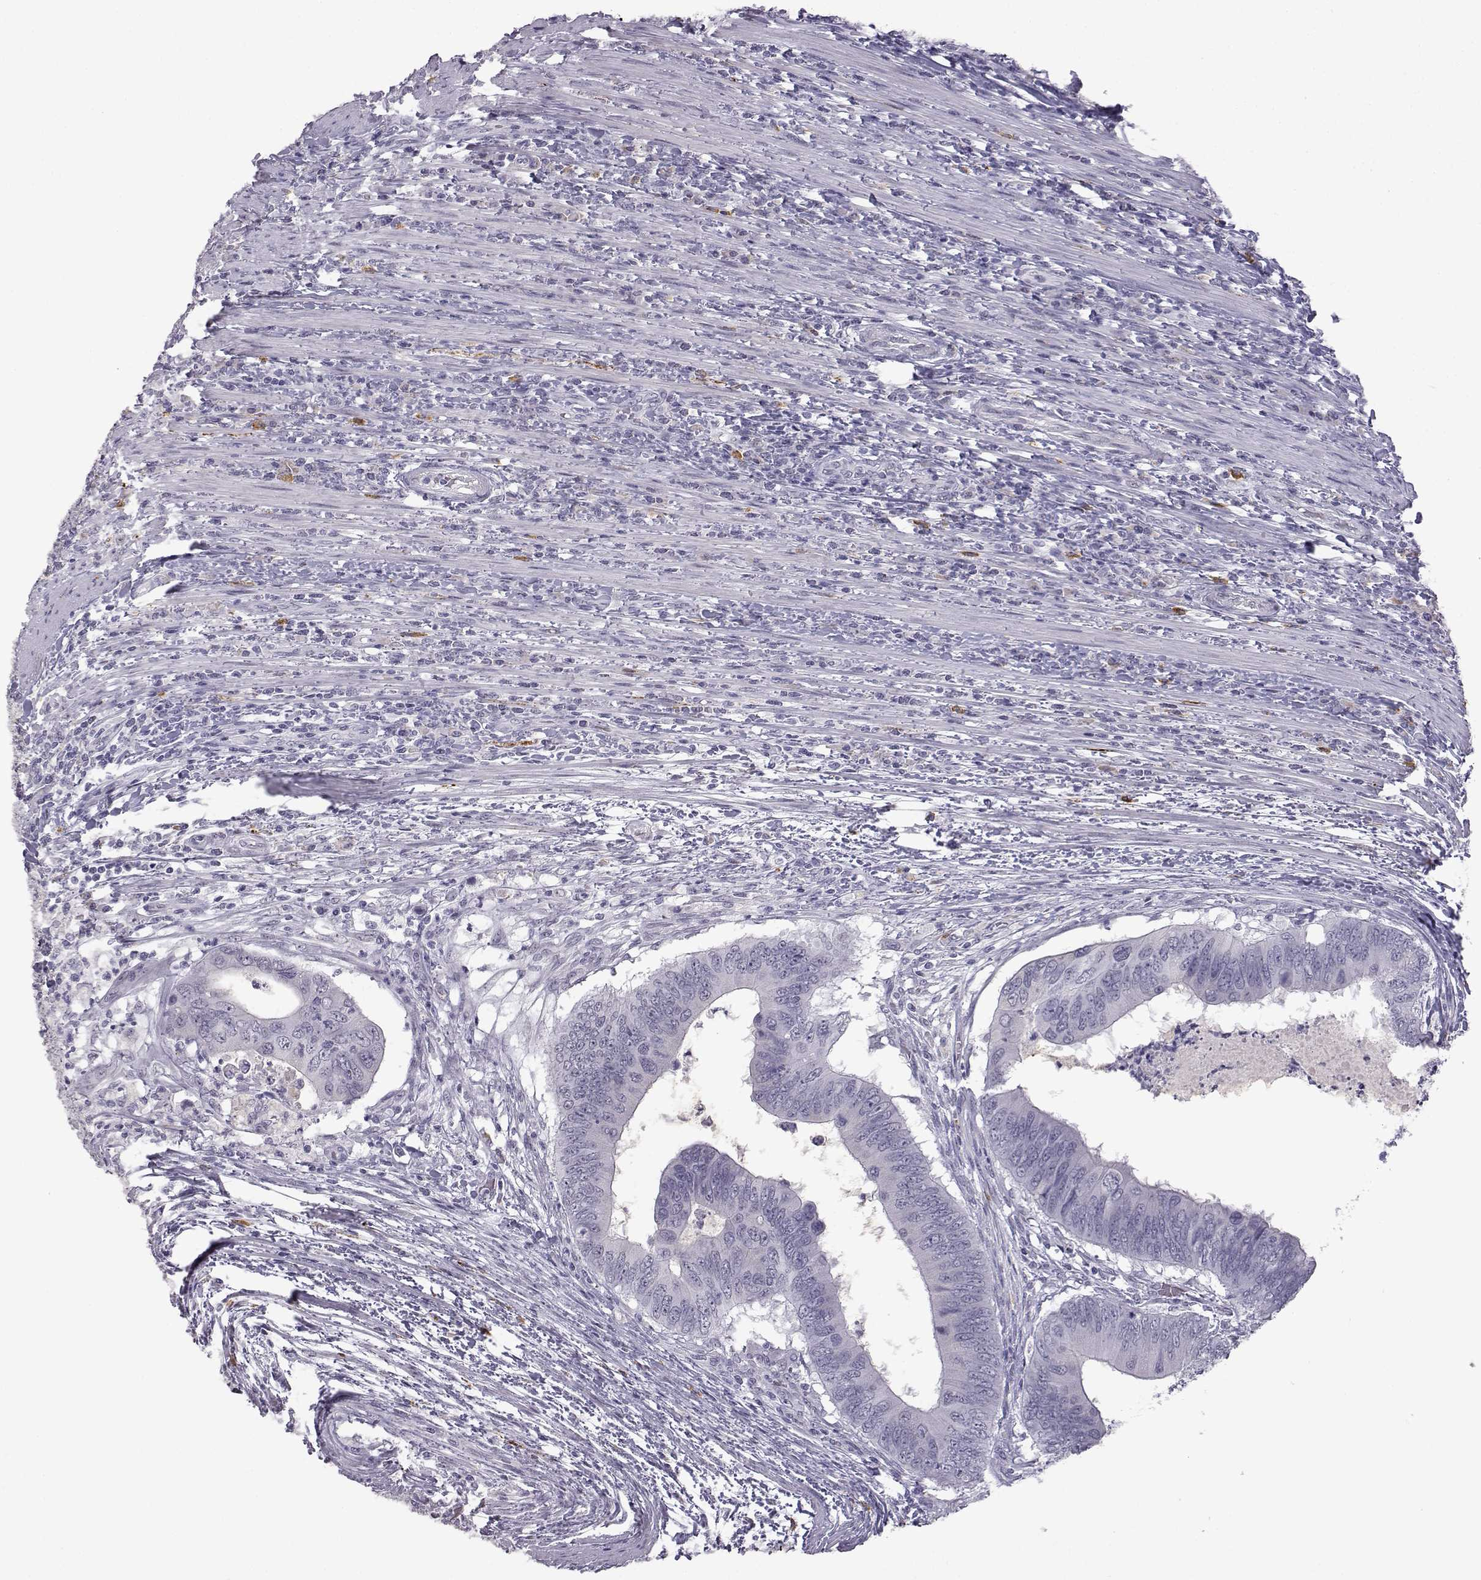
{"staining": {"intensity": "negative", "quantity": "none", "location": "none"}, "tissue": "colorectal cancer", "cell_type": "Tumor cells", "image_type": "cancer", "snomed": [{"axis": "morphology", "description": "Adenocarcinoma, NOS"}, {"axis": "topography", "description": "Colon"}], "caption": "Human colorectal cancer (adenocarcinoma) stained for a protein using IHC reveals no expression in tumor cells.", "gene": "VGF", "patient": {"sex": "male", "age": 53}}